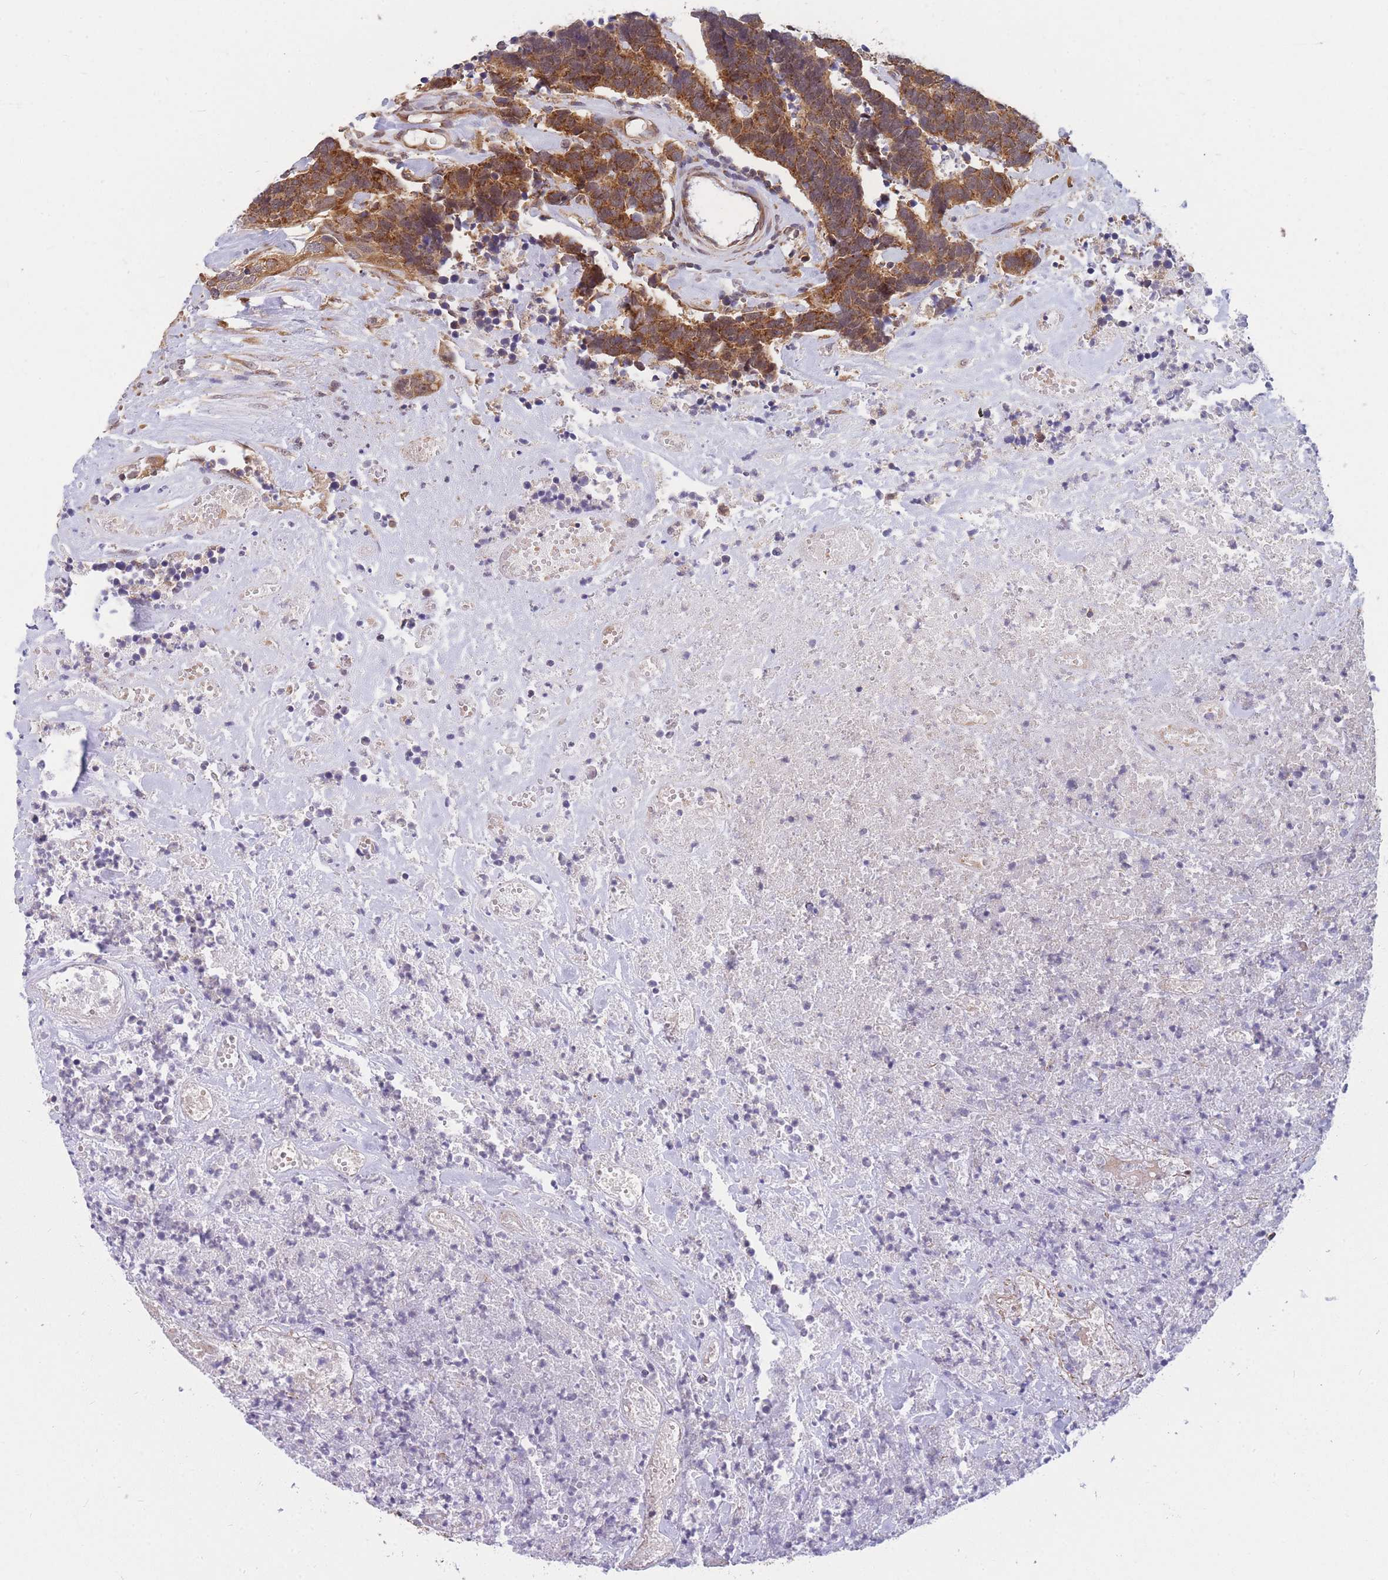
{"staining": {"intensity": "strong", "quantity": ">75%", "location": "cytoplasmic/membranous"}, "tissue": "carcinoid", "cell_type": "Tumor cells", "image_type": "cancer", "snomed": [{"axis": "morphology", "description": "Carcinoma, NOS"}, {"axis": "morphology", "description": "Carcinoid, malignant, NOS"}, {"axis": "topography", "description": "Urinary bladder"}], "caption": "Immunohistochemical staining of carcinoid exhibits high levels of strong cytoplasmic/membranous protein staining in approximately >75% of tumor cells.", "gene": "MRPL23", "patient": {"sex": "male", "age": 57}}